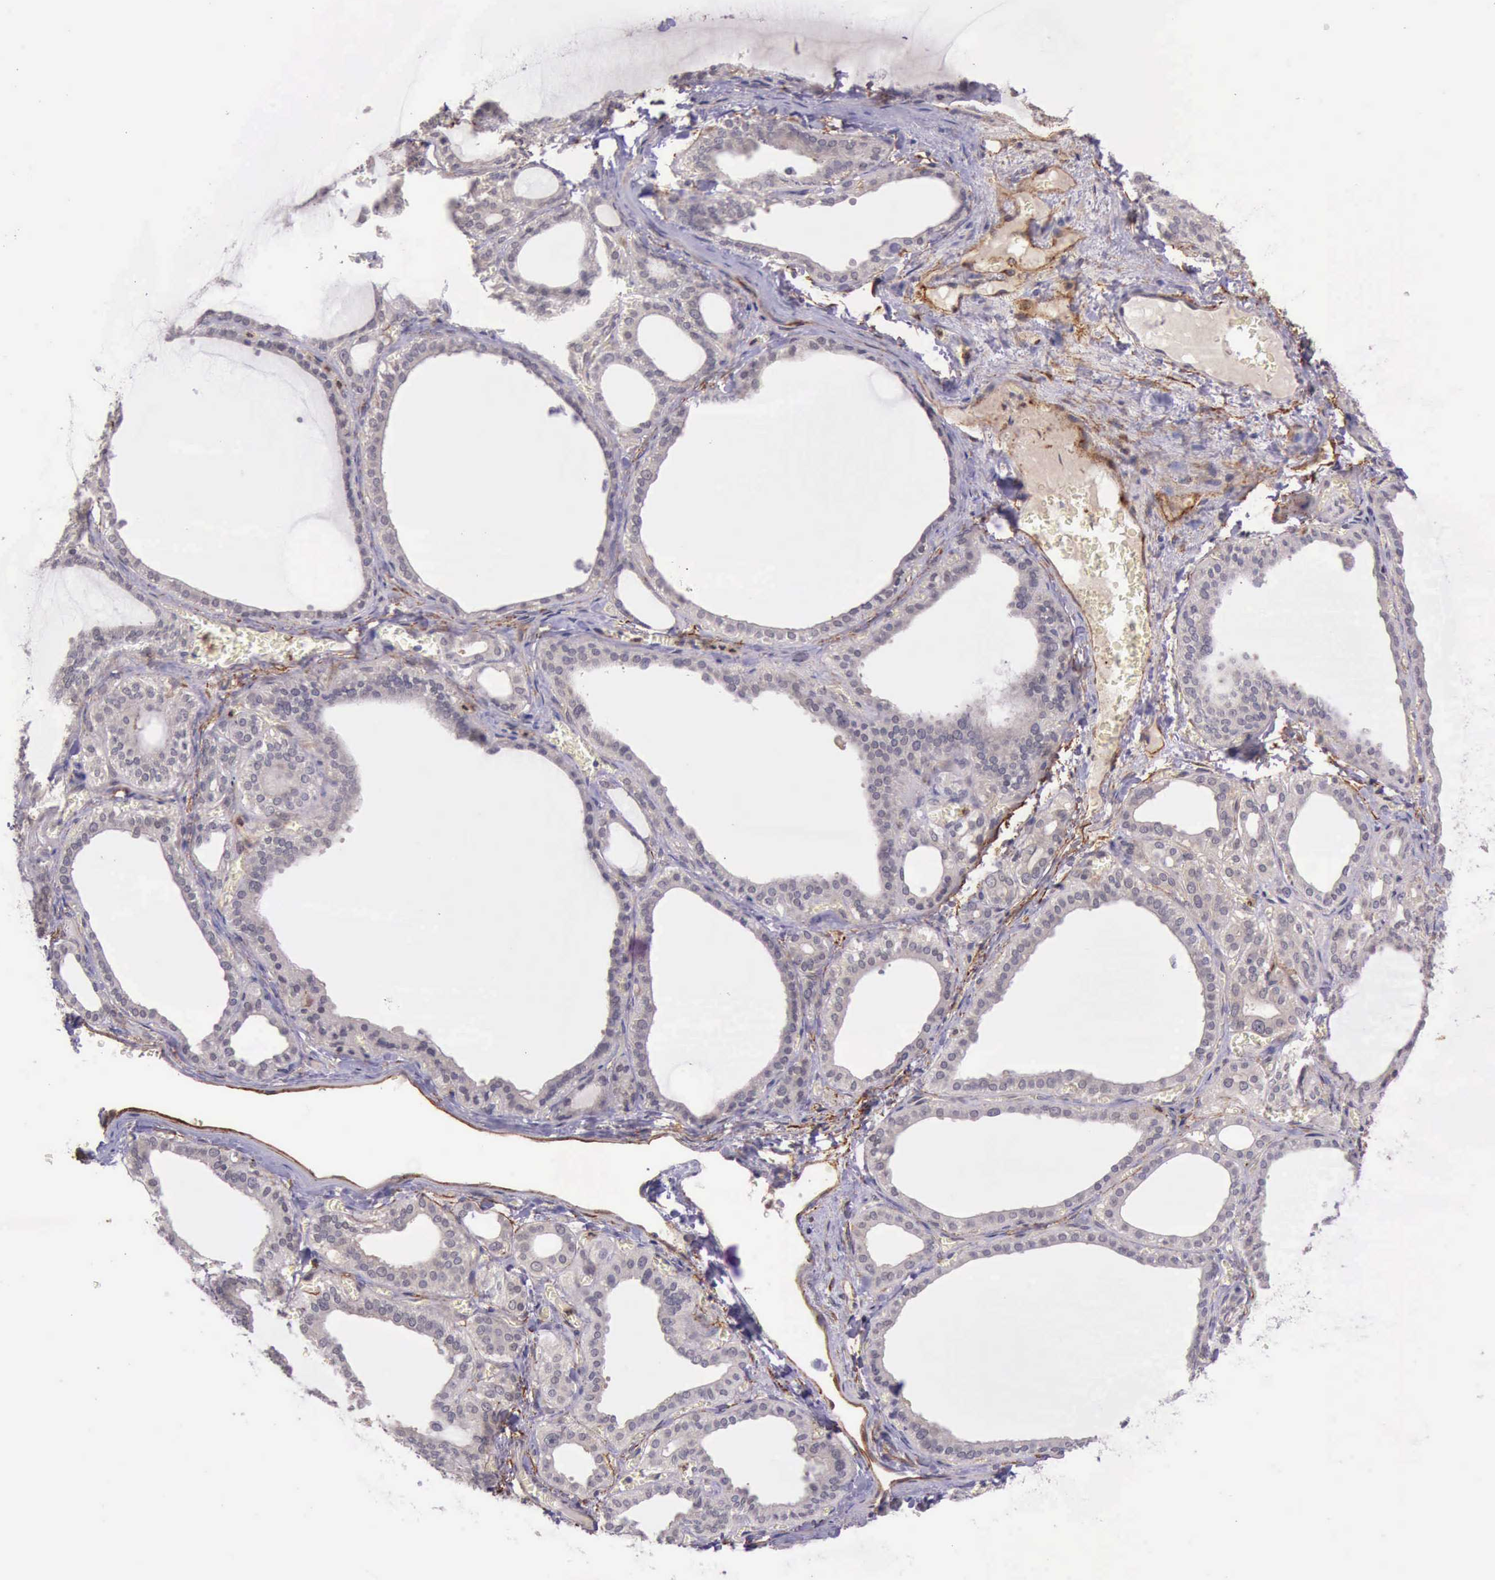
{"staining": {"intensity": "weak", "quantity": ">75%", "location": "cytoplasmic/membranous"}, "tissue": "thyroid gland", "cell_type": "Glandular cells", "image_type": "normal", "snomed": [{"axis": "morphology", "description": "Normal tissue, NOS"}, {"axis": "topography", "description": "Thyroid gland"}], "caption": "This histopathology image shows unremarkable thyroid gland stained with IHC to label a protein in brown. The cytoplasmic/membranous of glandular cells show weak positivity for the protein. Nuclei are counter-stained blue.", "gene": "PRICKLE3", "patient": {"sex": "female", "age": 55}}